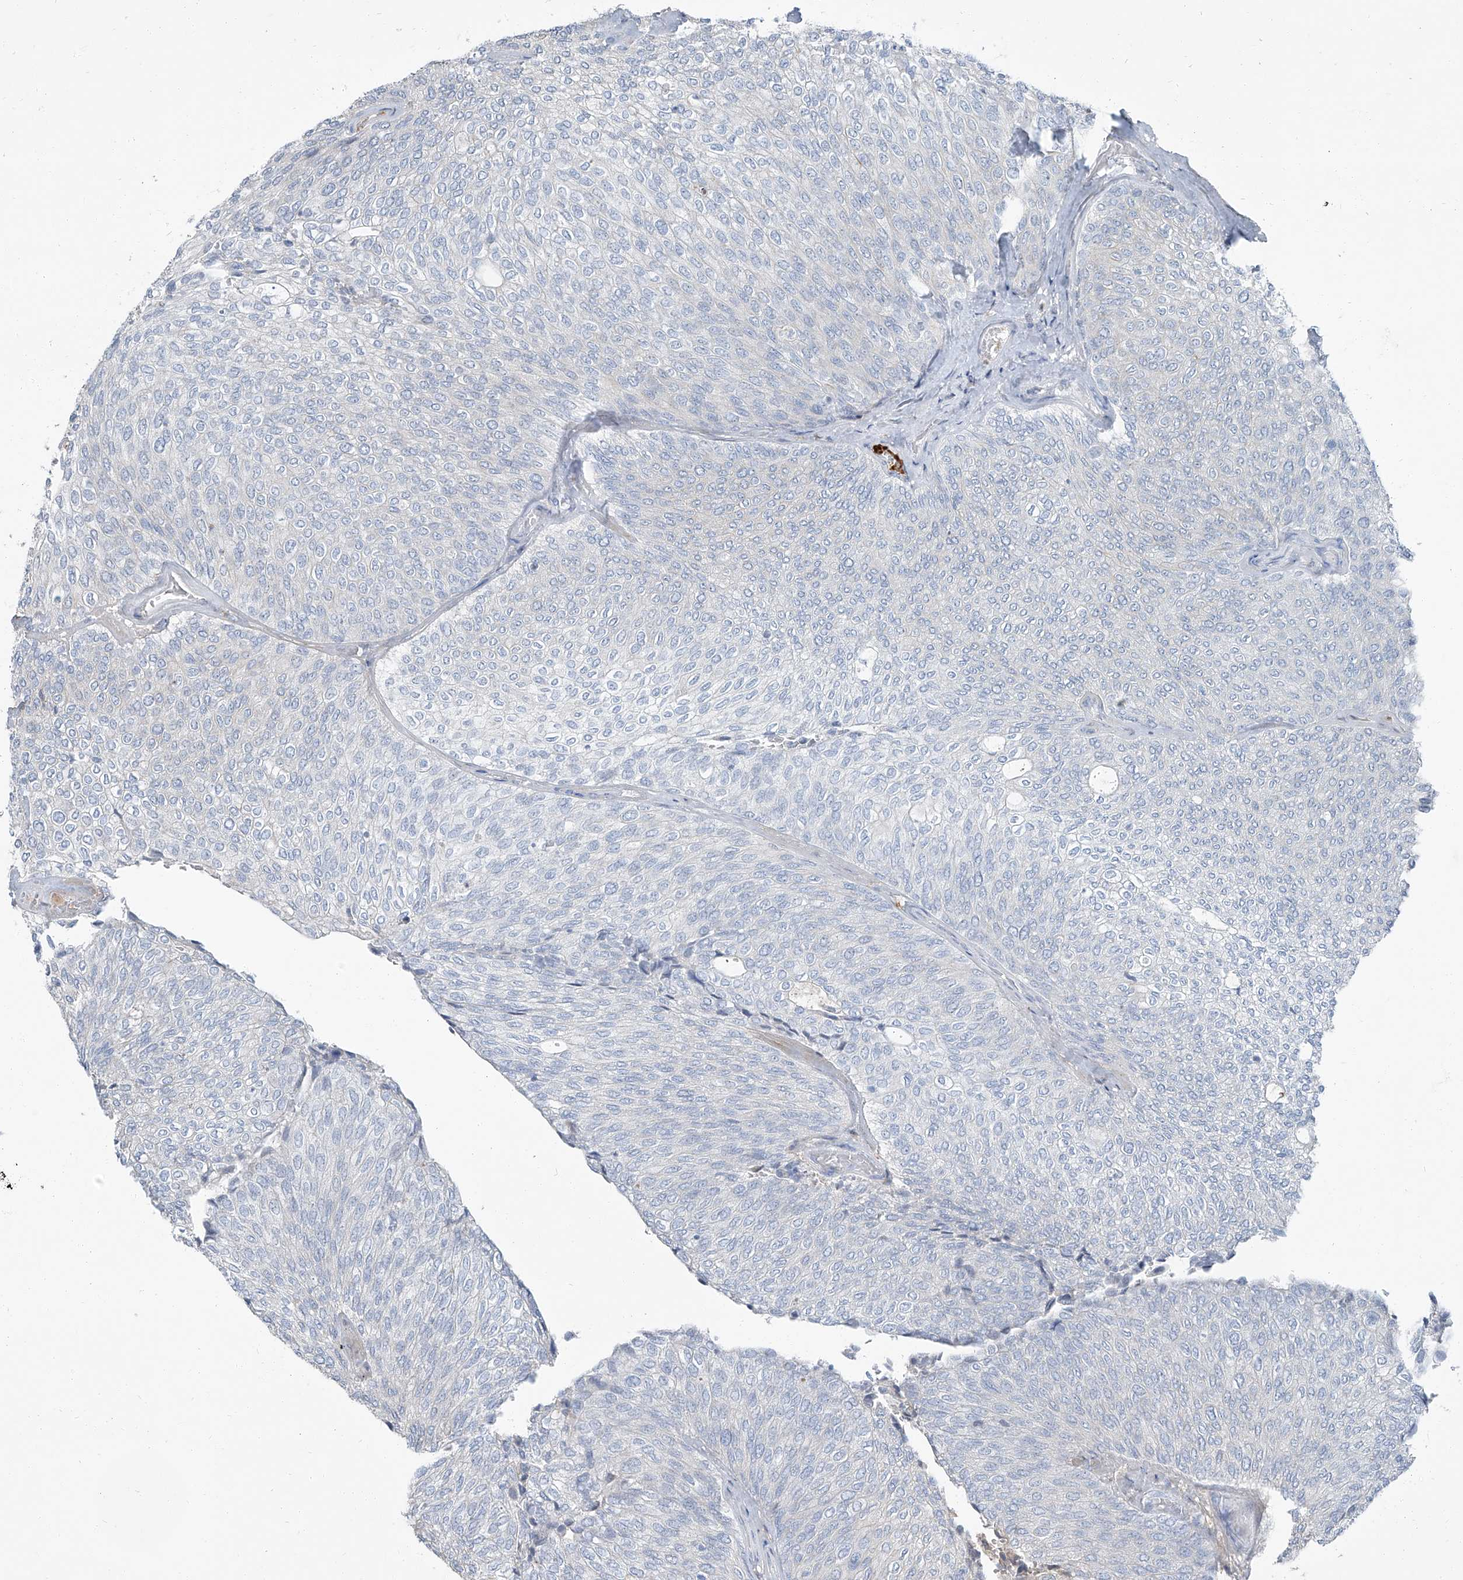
{"staining": {"intensity": "negative", "quantity": "none", "location": "none"}, "tissue": "urothelial cancer", "cell_type": "Tumor cells", "image_type": "cancer", "snomed": [{"axis": "morphology", "description": "Urothelial carcinoma, Low grade"}, {"axis": "topography", "description": "Urinary bladder"}], "caption": "Histopathology image shows no protein expression in tumor cells of urothelial carcinoma (low-grade) tissue.", "gene": "HOXA3", "patient": {"sex": "female", "age": 79}}